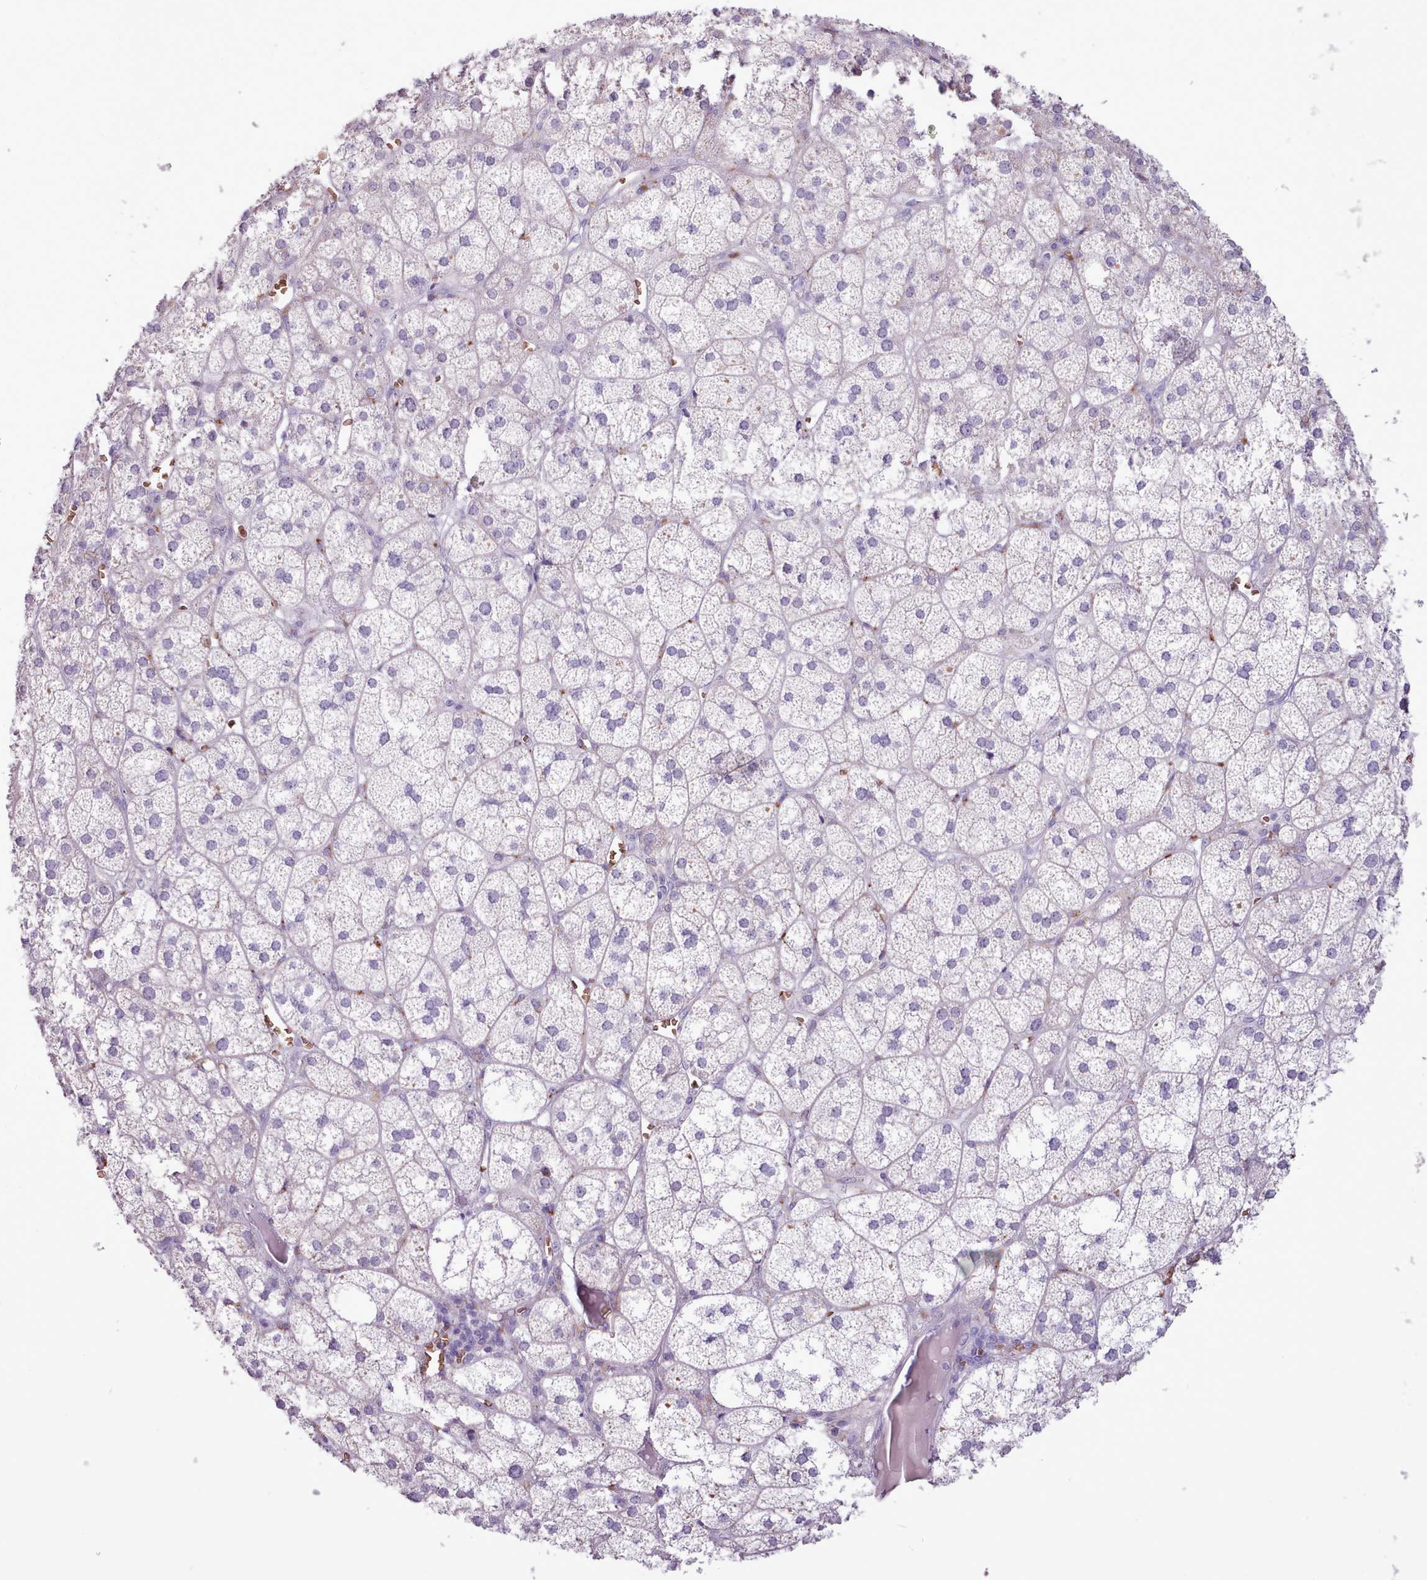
{"staining": {"intensity": "negative", "quantity": "none", "location": "none"}, "tissue": "adrenal gland", "cell_type": "Glandular cells", "image_type": "normal", "snomed": [{"axis": "morphology", "description": "Normal tissue, NOS"}, {"axis": "topography", "description": "Adrenal gland"}], "caption": "Human adrenal gland stained for a protein using immunohistochemistry displays no expression in glandular cells.", "gene": "AK4P3", "patient": {"sex": "female", "age": 61}}